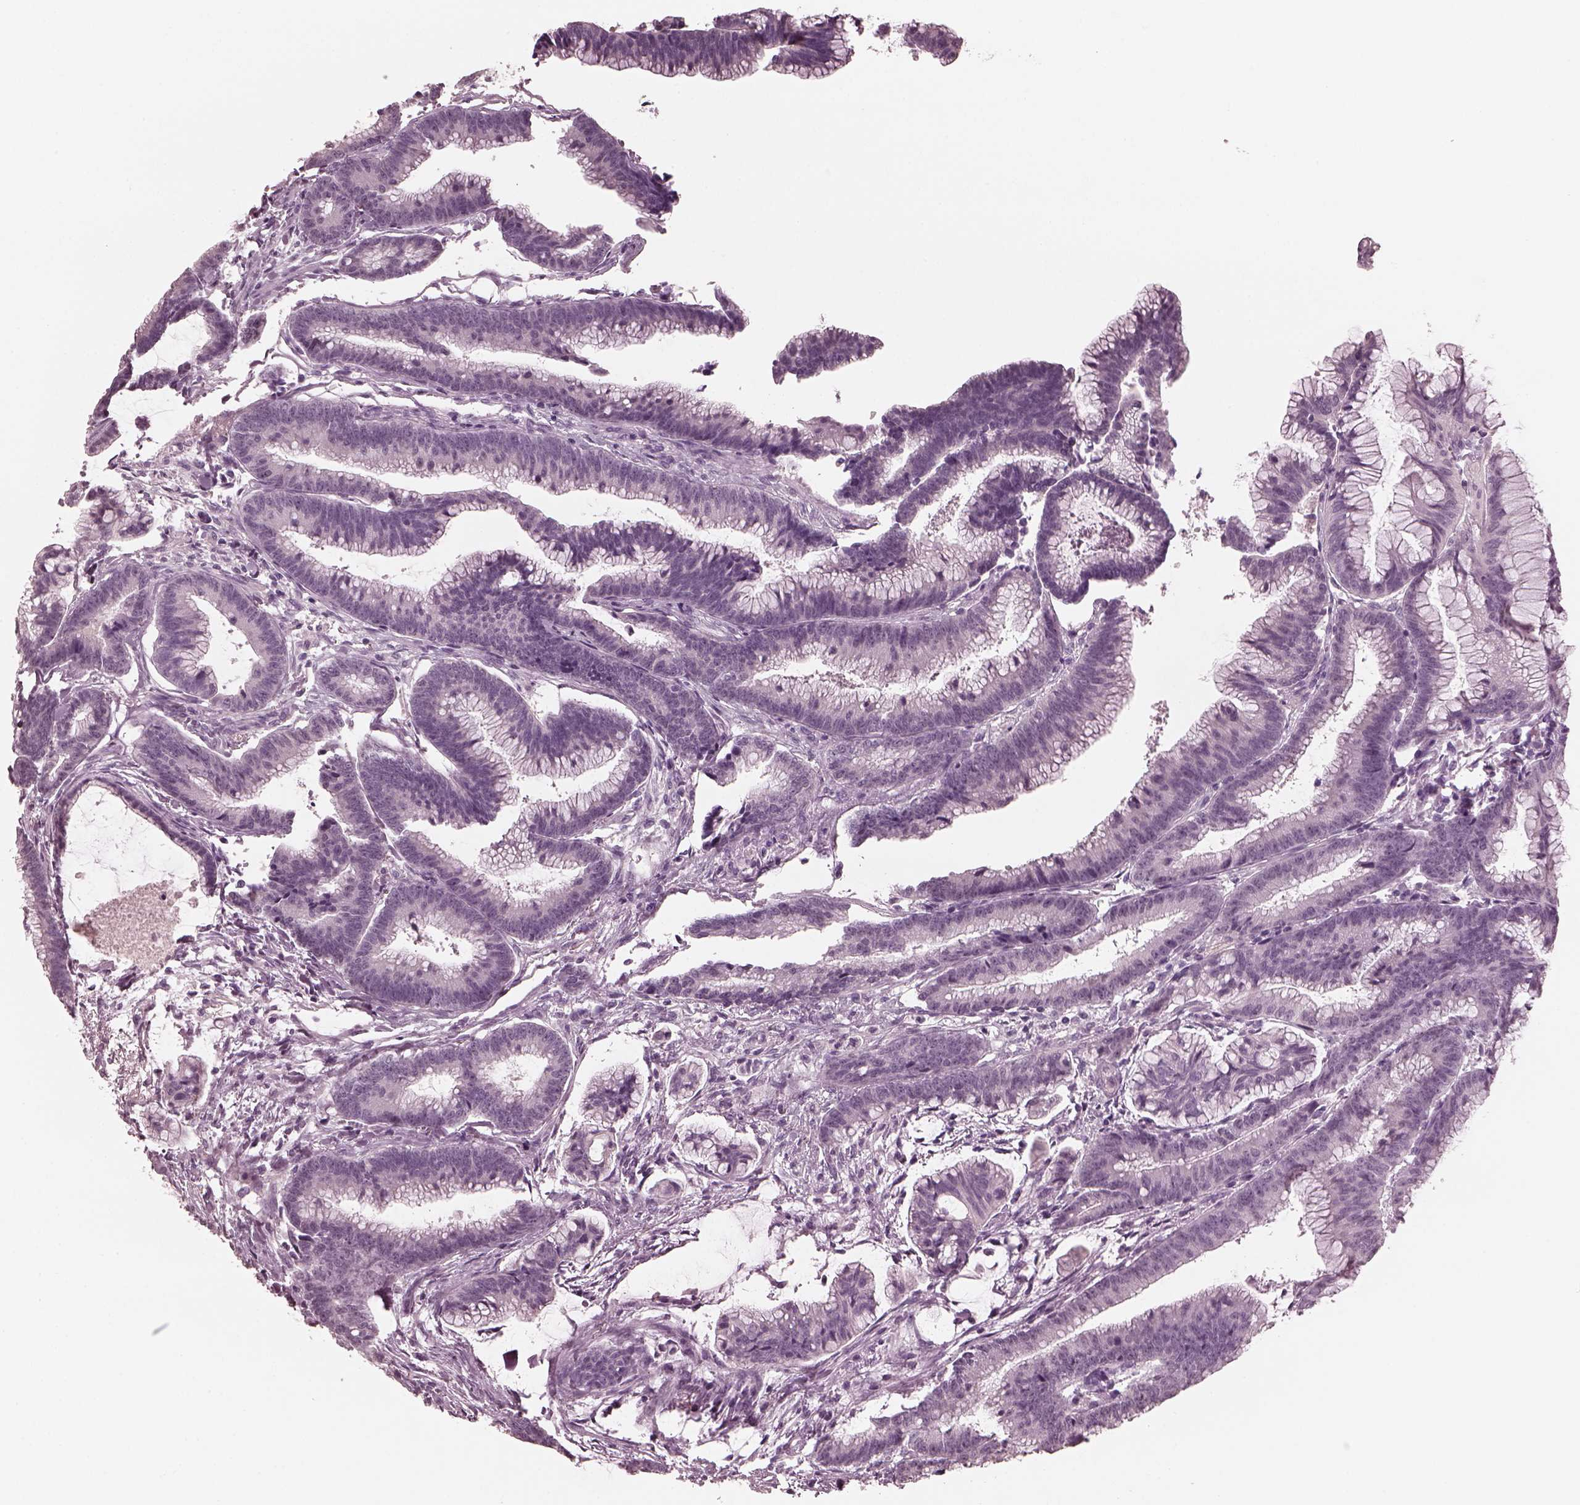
{"staining": {"intensity": "negative", "quantity": "none", "location": "none"}, "tissue": "colorectal cancer", "cell_type": "Tumor cells", "image_type": "cancer", "snomed": [{"axis": "morphology", "description": "Adenocarcinoma, NOS"}, {"axis": "topography", "description": "Colon"}], "caption": "The immunohistochemistry (IHC) micrograph has no significant staining in tumor cells of colorectal cancer tissue. Brightfield microscopy of IHC stained with DAB (3,3'-diaminobenzidine) (brown) and hematoxylin (blue), captured at high magnification.", "gene": "C2orf81", "patient": {"sex": "female", "age": 78}}